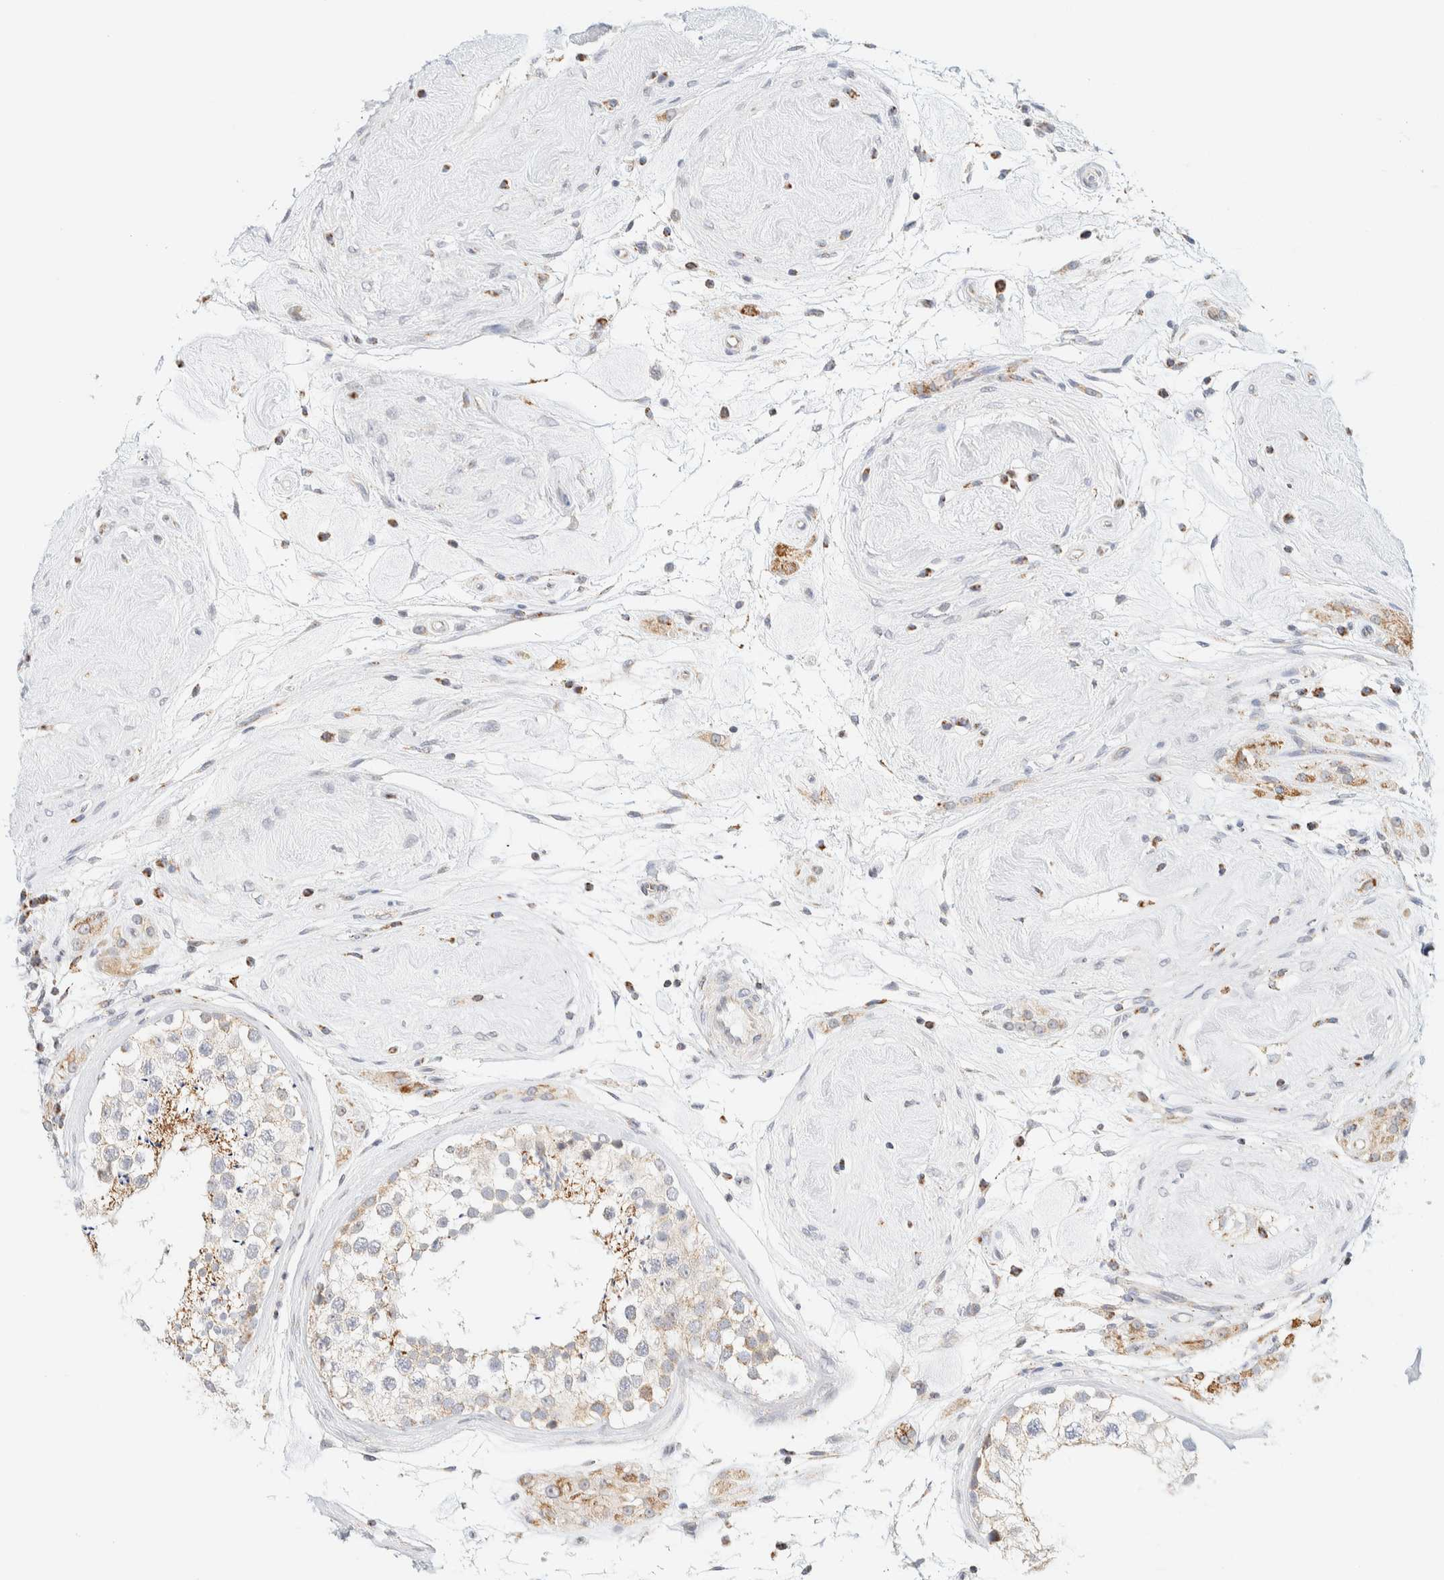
{"staining": {"intensity": "weak", "quantity": "25%-75%", "location": "cytoplasmic/membranous"}, "tissue": "testis", "cell_type": "Cells in seminiferous ducts", "image_type": "normal", "snomed": [{"axis": "morphology", "description": "Normal tissue, NOS"}, {"axis": "topography", "description": "Testis"}], "caption": "Testis stained with IHC exhibits weak cytoplasmic/membranous positivity in about 25%-75% of cells in seminiferous ducts. (Stains: DAB (3,3'-diaminobenzidine) in brown, nuclei in blue, Microscopy: brightfield microscopy at high magnification).", "gene": "PPM1K", "patient": {"sex": "male", "age": 46}}